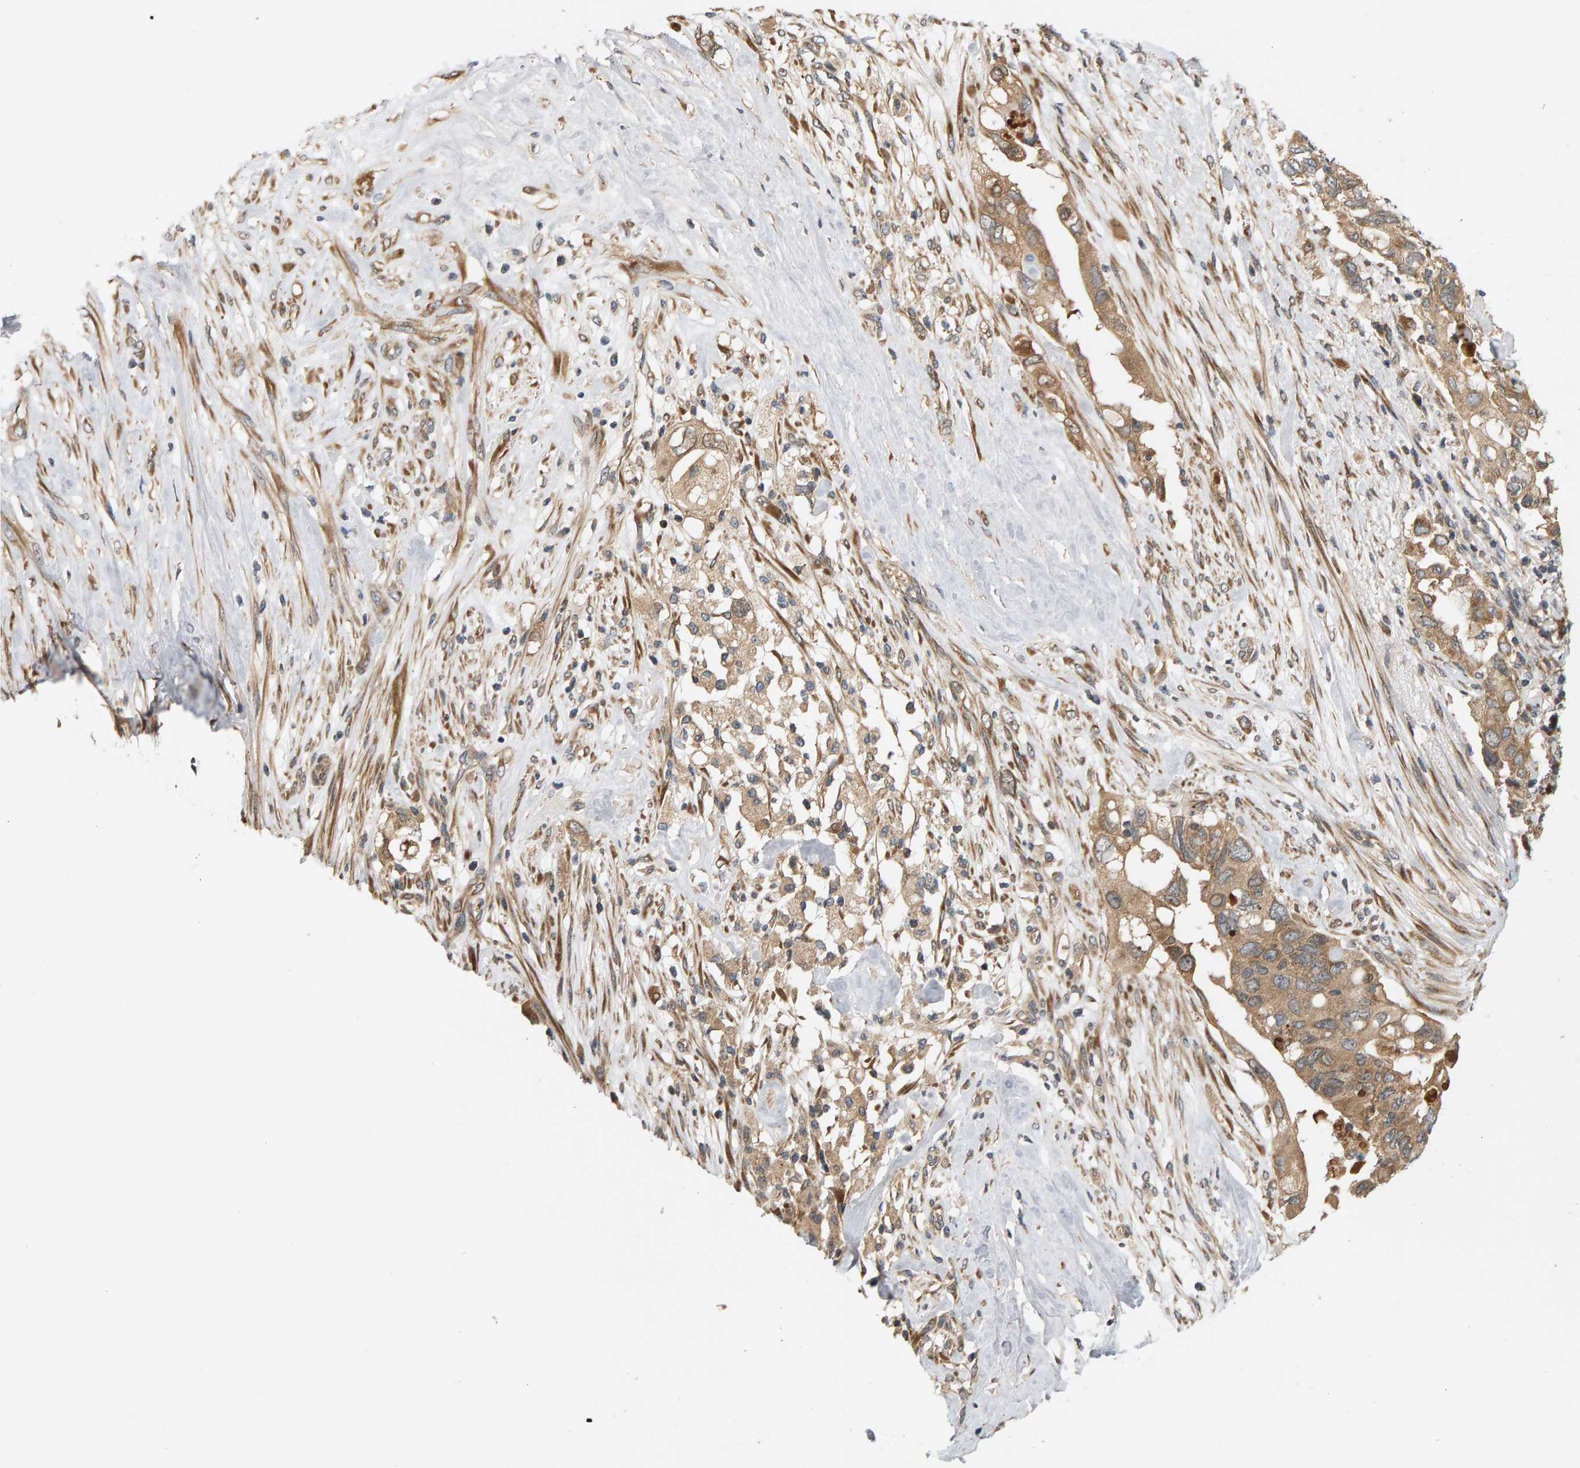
{"staining": {"intensity": "moderate", "quantity": ">75%", "location": "cytoplasmic/membranous"}, "tissue": "pancreatic cancer", "cell_type": "Tumor cells", "image_type": "cancer", "snomed": [{"axis": "morphology", "description": "Adenocarcinoma, NOS"}, {"axis": "topography", "description": "Pancreas"}], "caption": "Pancreatic adenocarcinoma stained with IHC reveals moderate cytoplasmic/membranous positivity in about >75% of tumor cells.", "gene": "BAHCC1", "patient": {"sex": "female", "age": 56}}